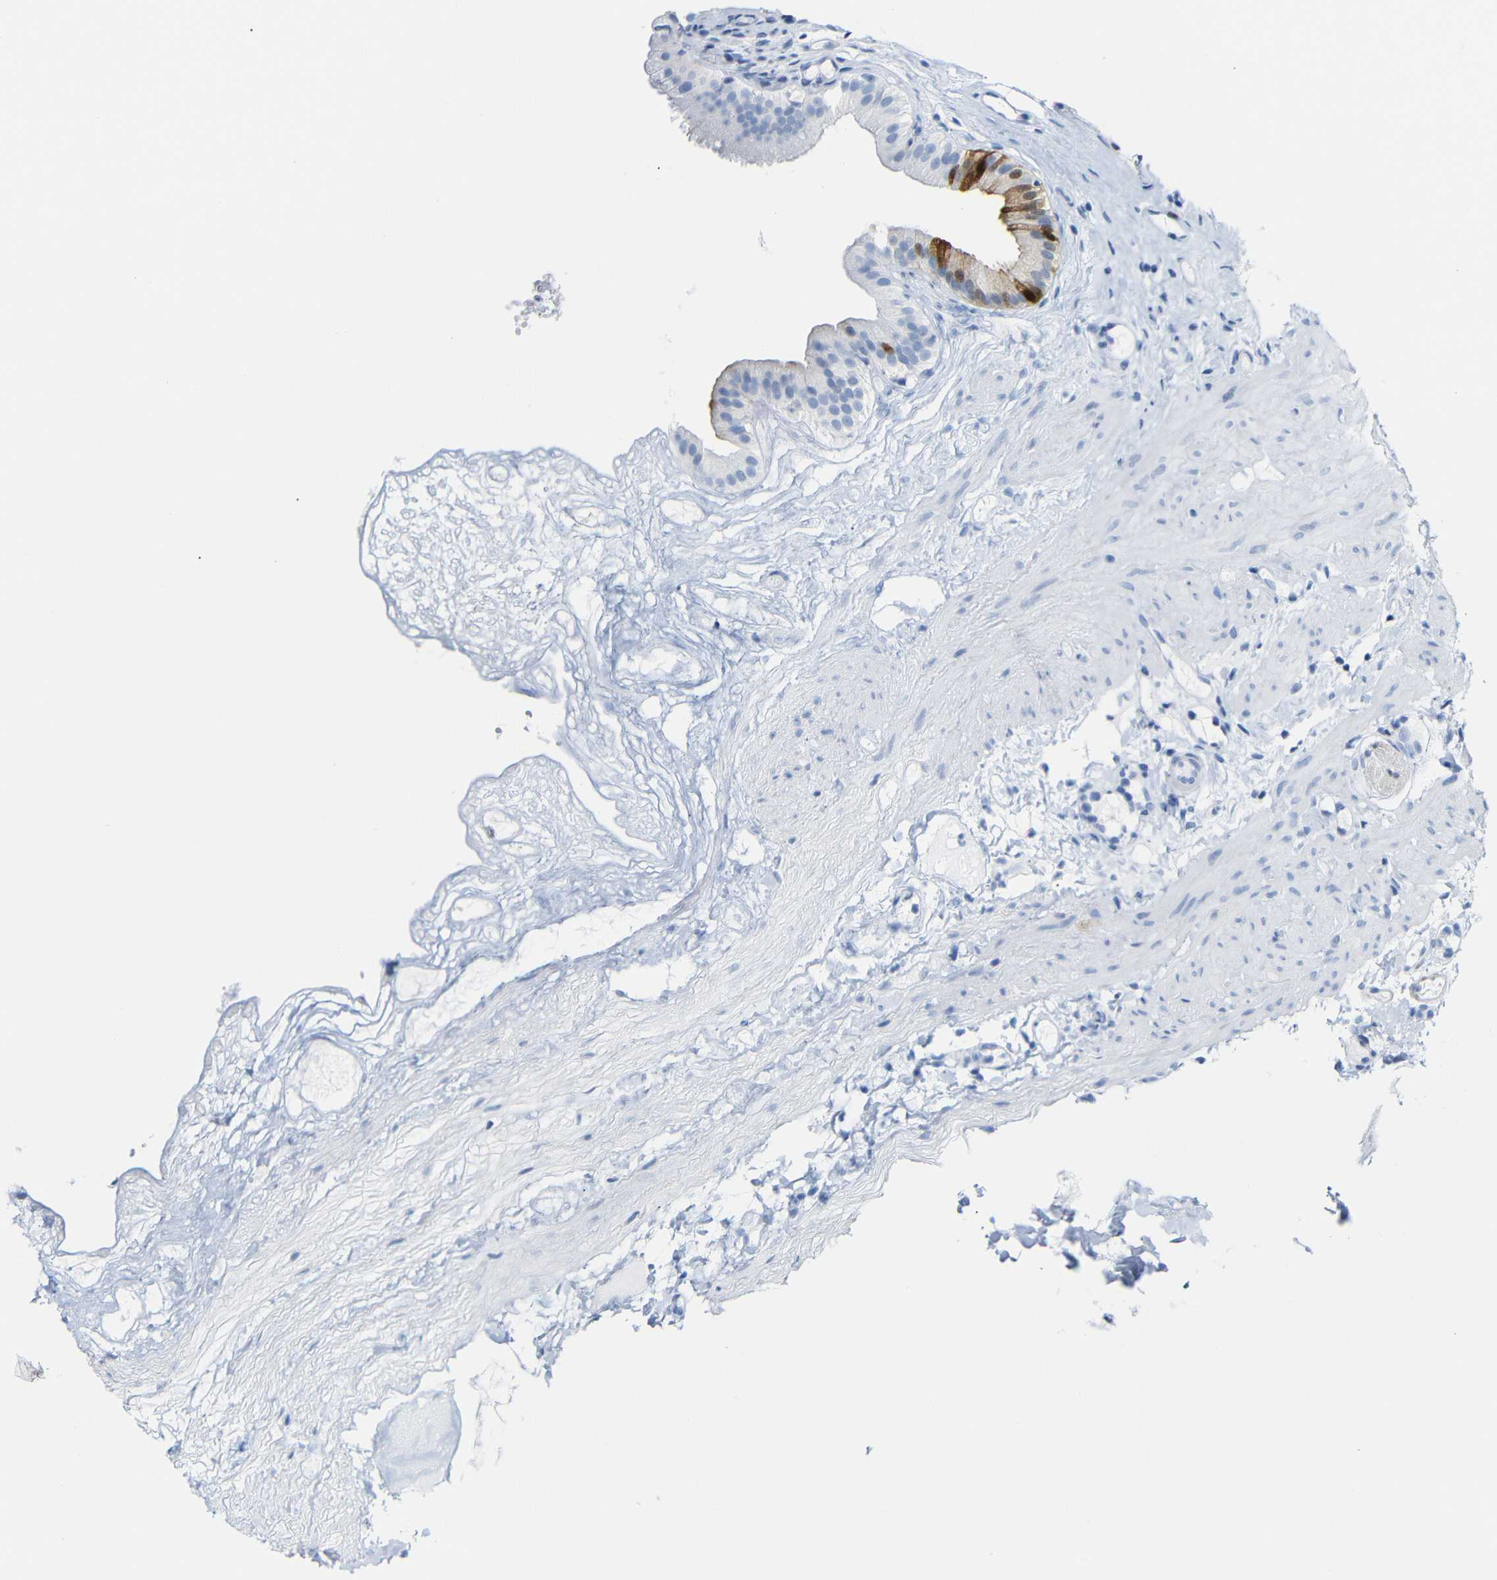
{"staining": {"intensity": "strong", "quantity": "<25%", "location": "cytoplasmic/membranous,nuclear"}, "tissue": "gallbladder", "cell_type": "Glandular cells", "image_type": "normal", "snomed": [{"axis": "morphology", "description": "Normal tissue, NOS"}, {"axis": "topography", "description": "Gallbladder"}], "caption": "Glandular cells demonstrate medium levels of strong cytoplasmic/membranous,nuclear positivity in about <25% of cells in normal gallbladder. (IHC, brightfield microscopy, high magnification).", "gene": "MT1A", "patient": {"sex": "female", "age": 26}}